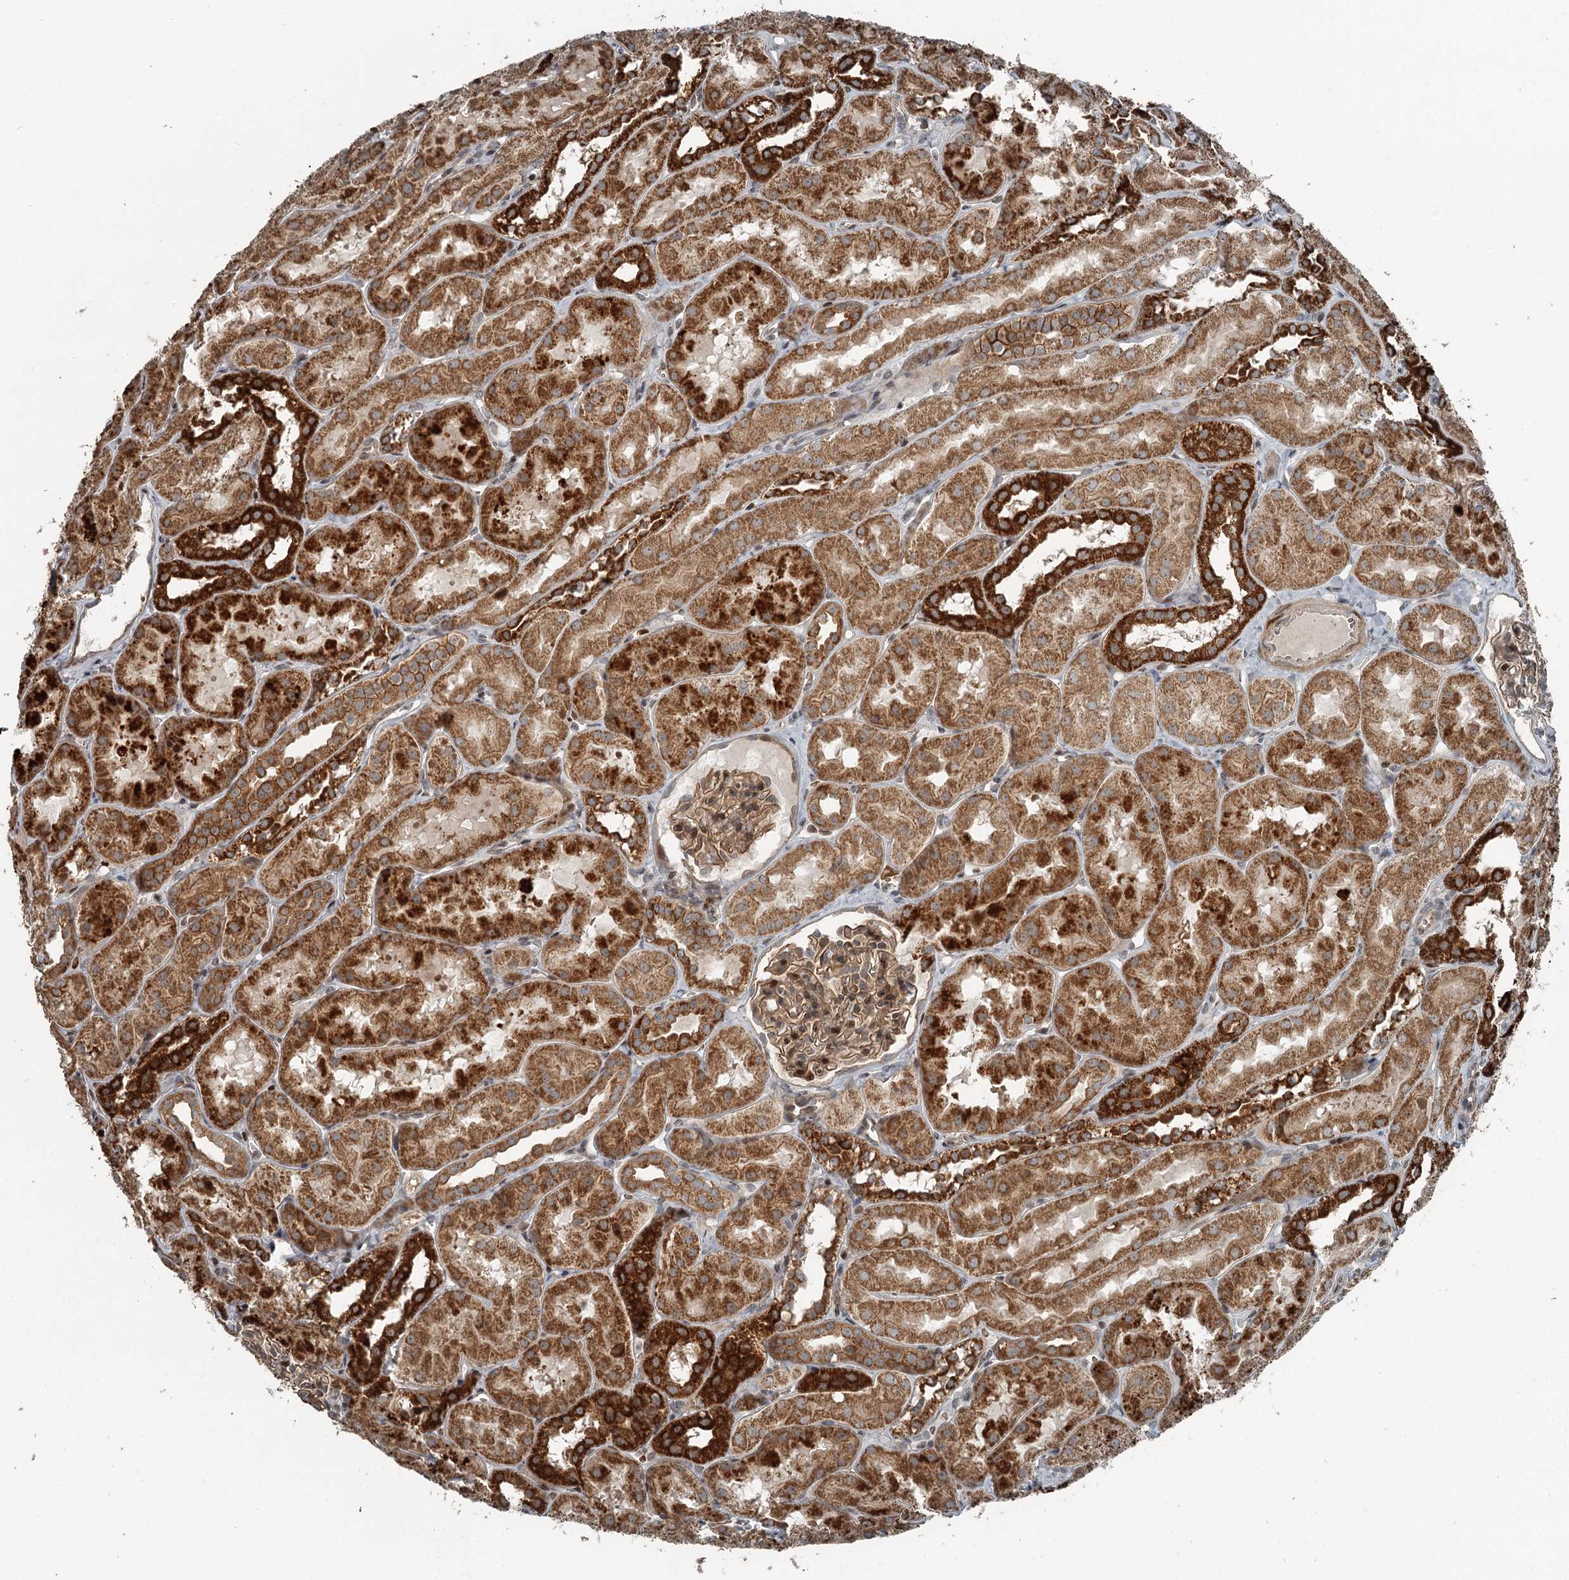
{"staining": {"intensity": "moderate", "quantity": ">75%", "location": "cytoplasmic/membranous,nuclear"}, "tissue": "kidney", "cell_type": "Cells in glomeruli", "image_type": "normal", "snomed": [{"axis": "morphology", "description": "Normal tissue, NOS"}, {"axis": "topography", "description": "Kidney"}, {"axis": "topography", "description": "Urinary bladder"}], "caption": "Immunohistochemistry (IHC) photomicrograph of normal kidney: human kidney stained using immunohistochemistry (IHC) demonstrates medium levels of moderate protein expression localized specifically in the cytoplasmic/membranous,nuclear of cells in glomeruli, appearing as a cytoplasmic/membranous,nuclear brown color.", "gene": "RASSF8", "patient": {"sex": "male", "age": 16}}